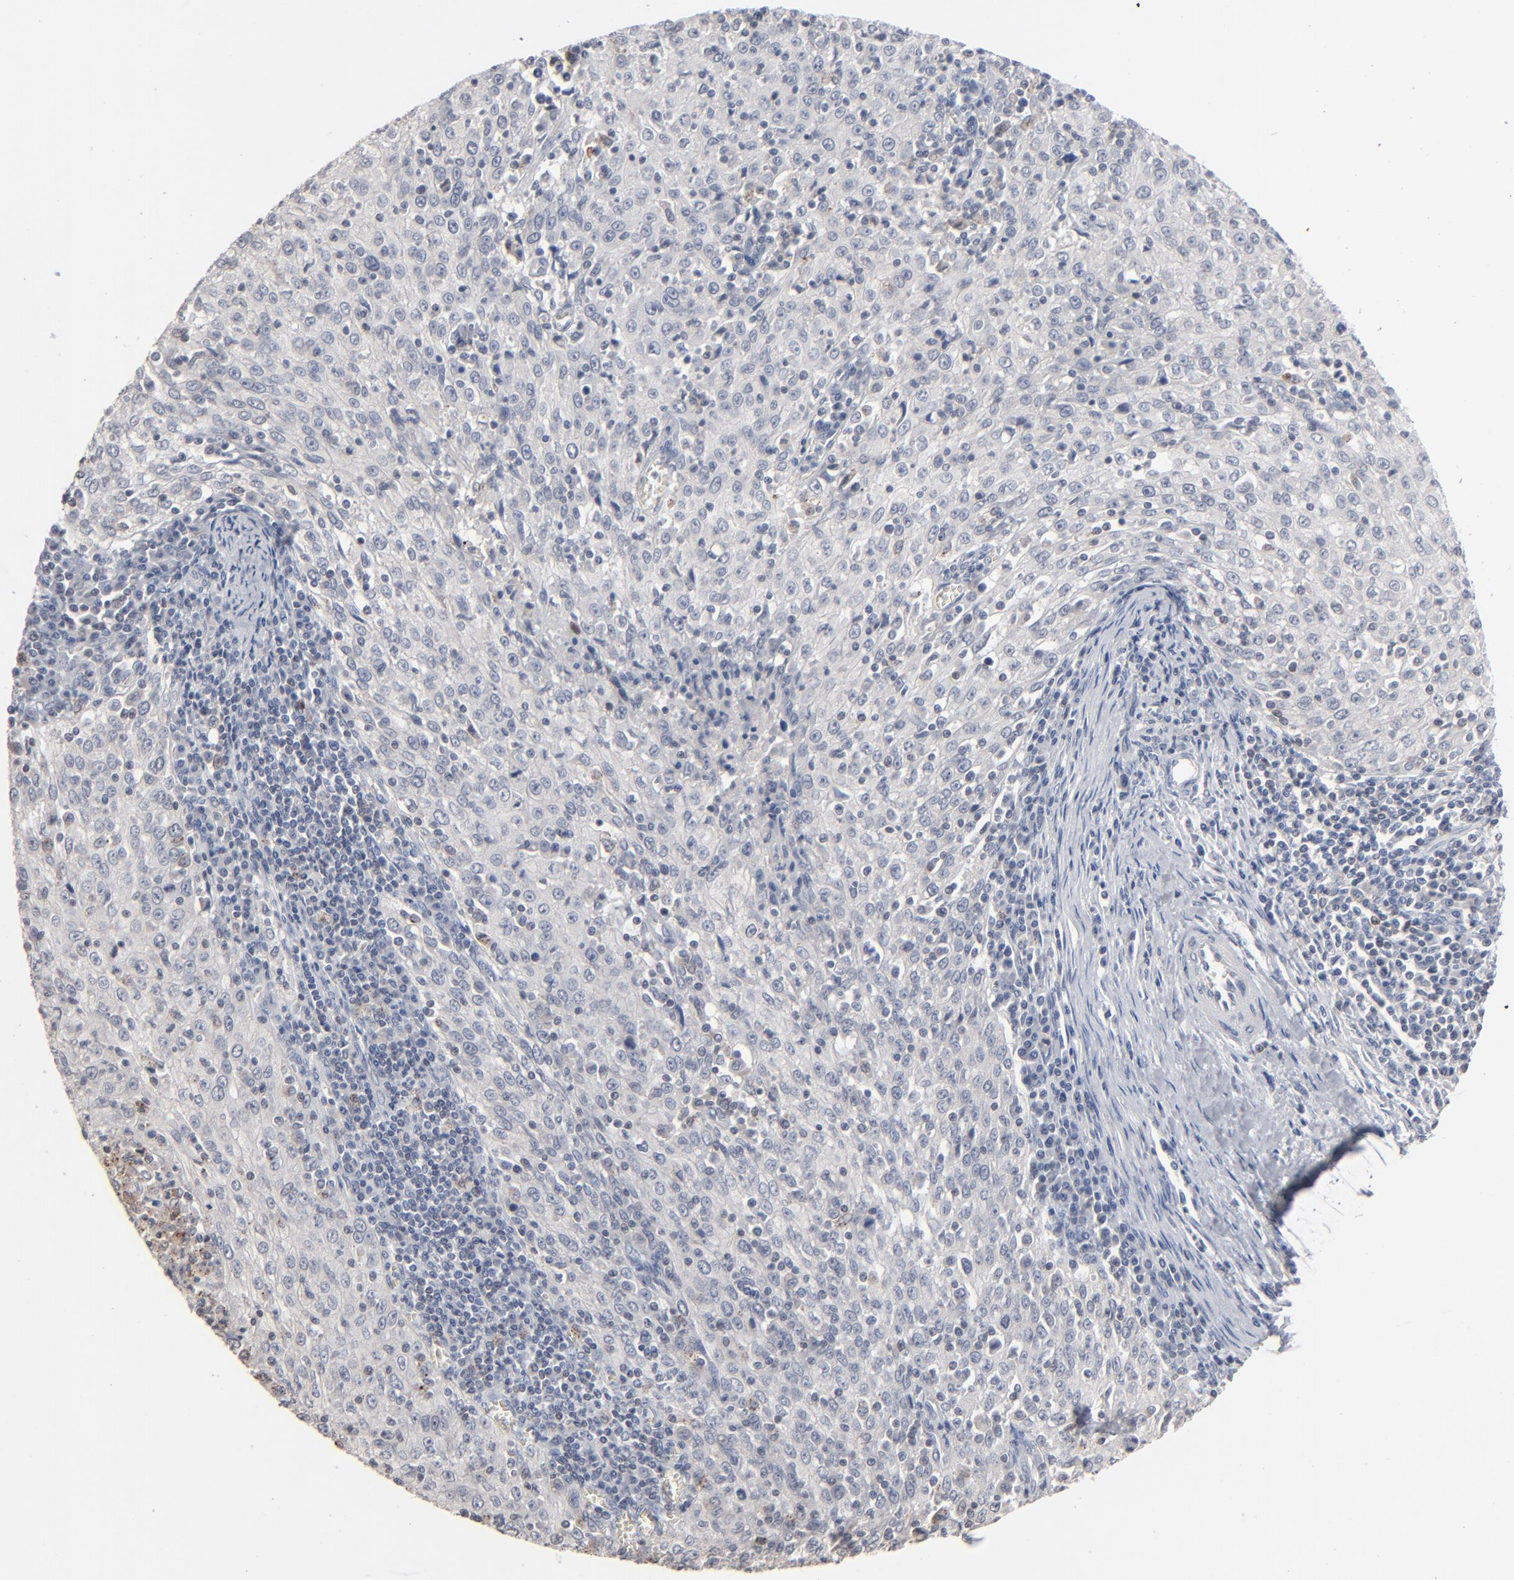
{"staining": {"intensity": "negative", "quantity": "none", "location": "none"}, "tissue": "cervical cancer", "cell_type": "Tumor cells", "image_type": "cancer", "snomed": [{"axis": "morphology", "description": "Squamous cell carcinoma, NOS"}, {"axis": "topography", "description": "Cervix"}], "caption": "A high-resolution histopathology image shows immunohistochemistry staining of squamous cell carcinoma (cervical), which reveals no significant positivity in tumor cells. The staining is performed using DAB brown chromogen with nuclei counter-stained in using hematoxylin.", "gene": "STAT4", "patient": {"sex": "female", "age": 27}}